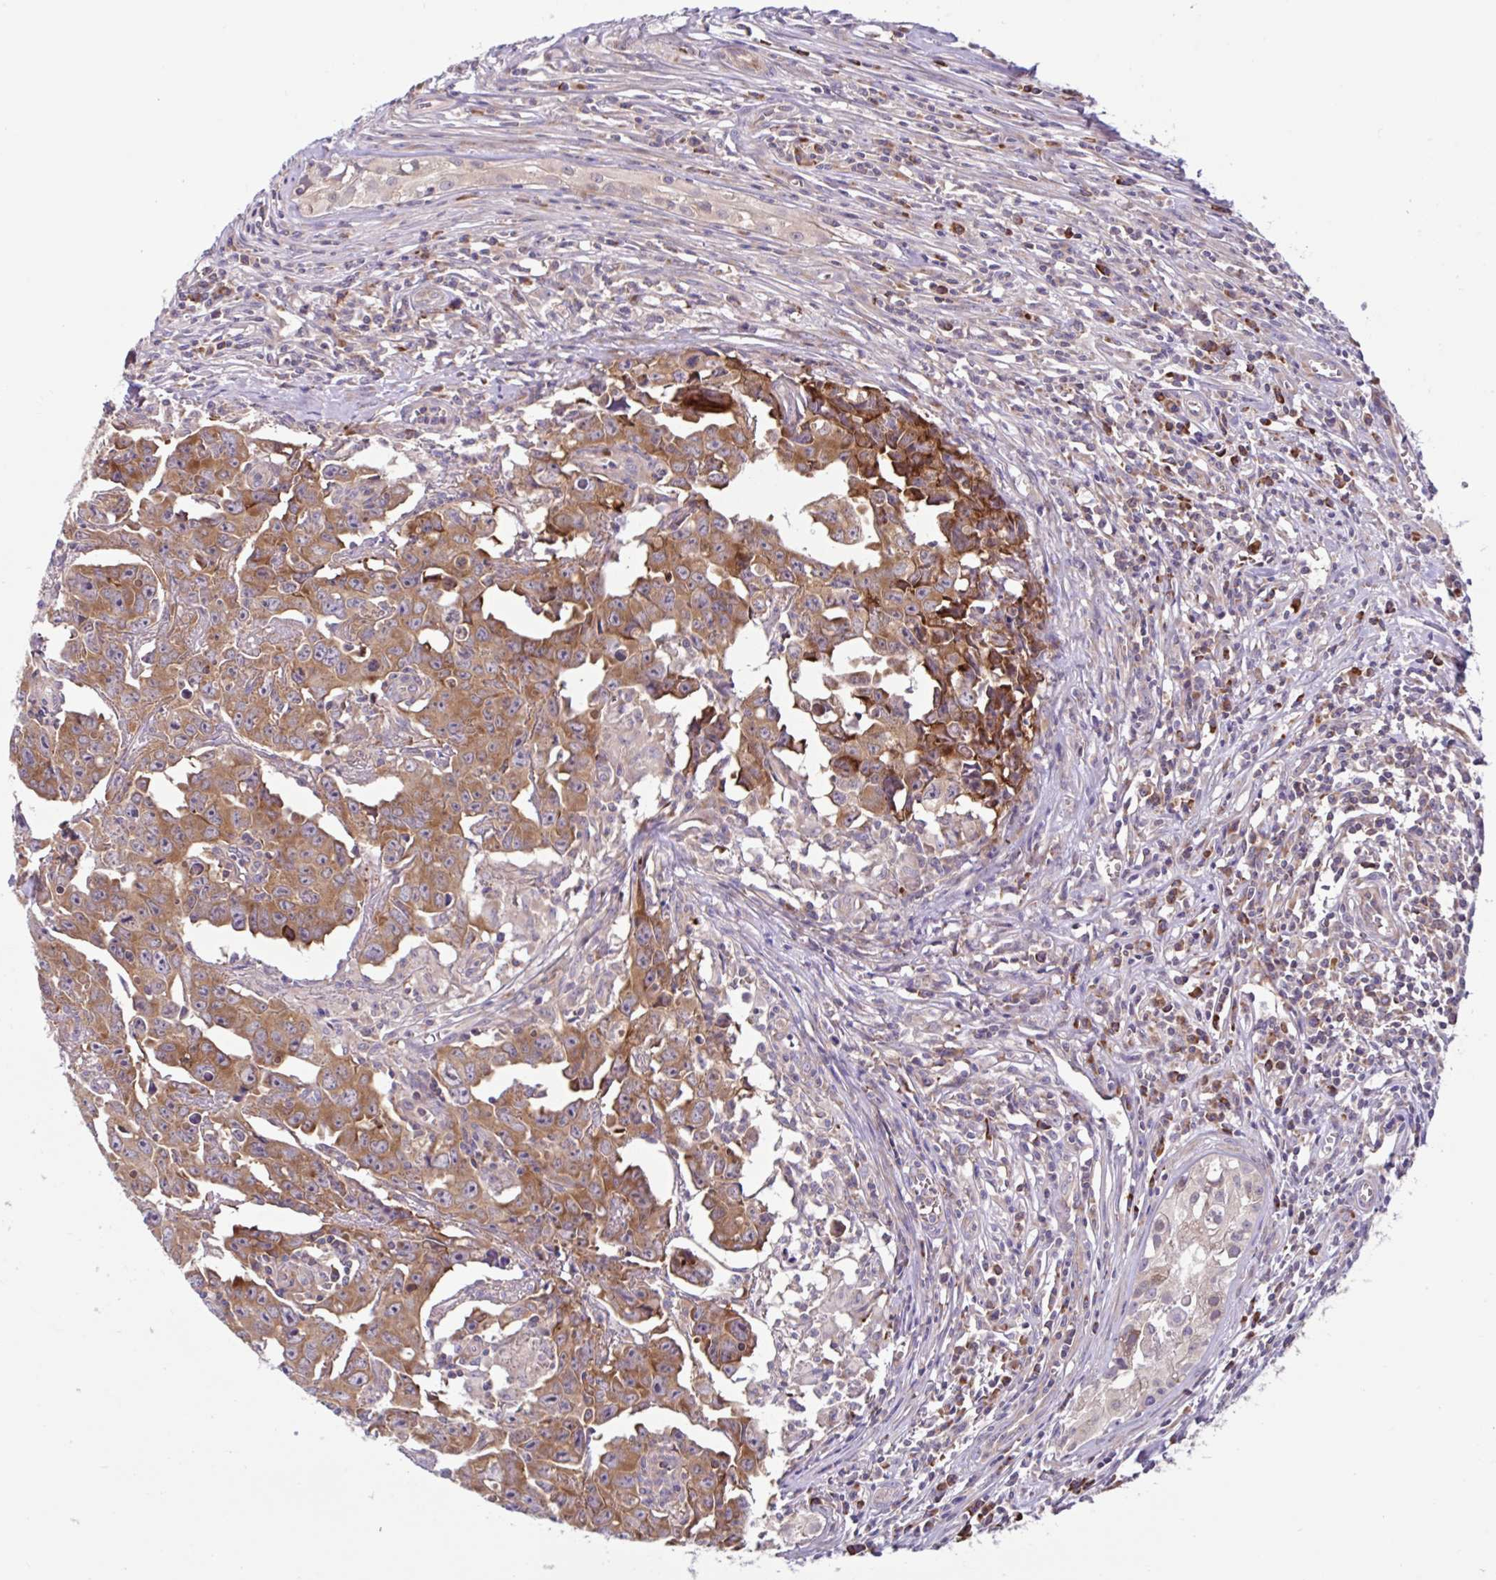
{"staining": {"intensity": "moderate", "quantity": ">75%", "location": "cytoplasmic/membranous"}, "tissue": "testis cancer", "cell_type": "Tumor cells", "image_type": "cancer", "snomed": [{"axis": "morphology", "description": "Carcinoma, Embryonal, NOS"}, {"axis": "topography", "description": "Testis"}], "caption": "An image of human testis cancer stained for a protein reveals moderate cytoplasmic/membranous brown staining in tumor cells.", "gene": "NTPCR", "patient": {"sex": "male", "age": 22}}